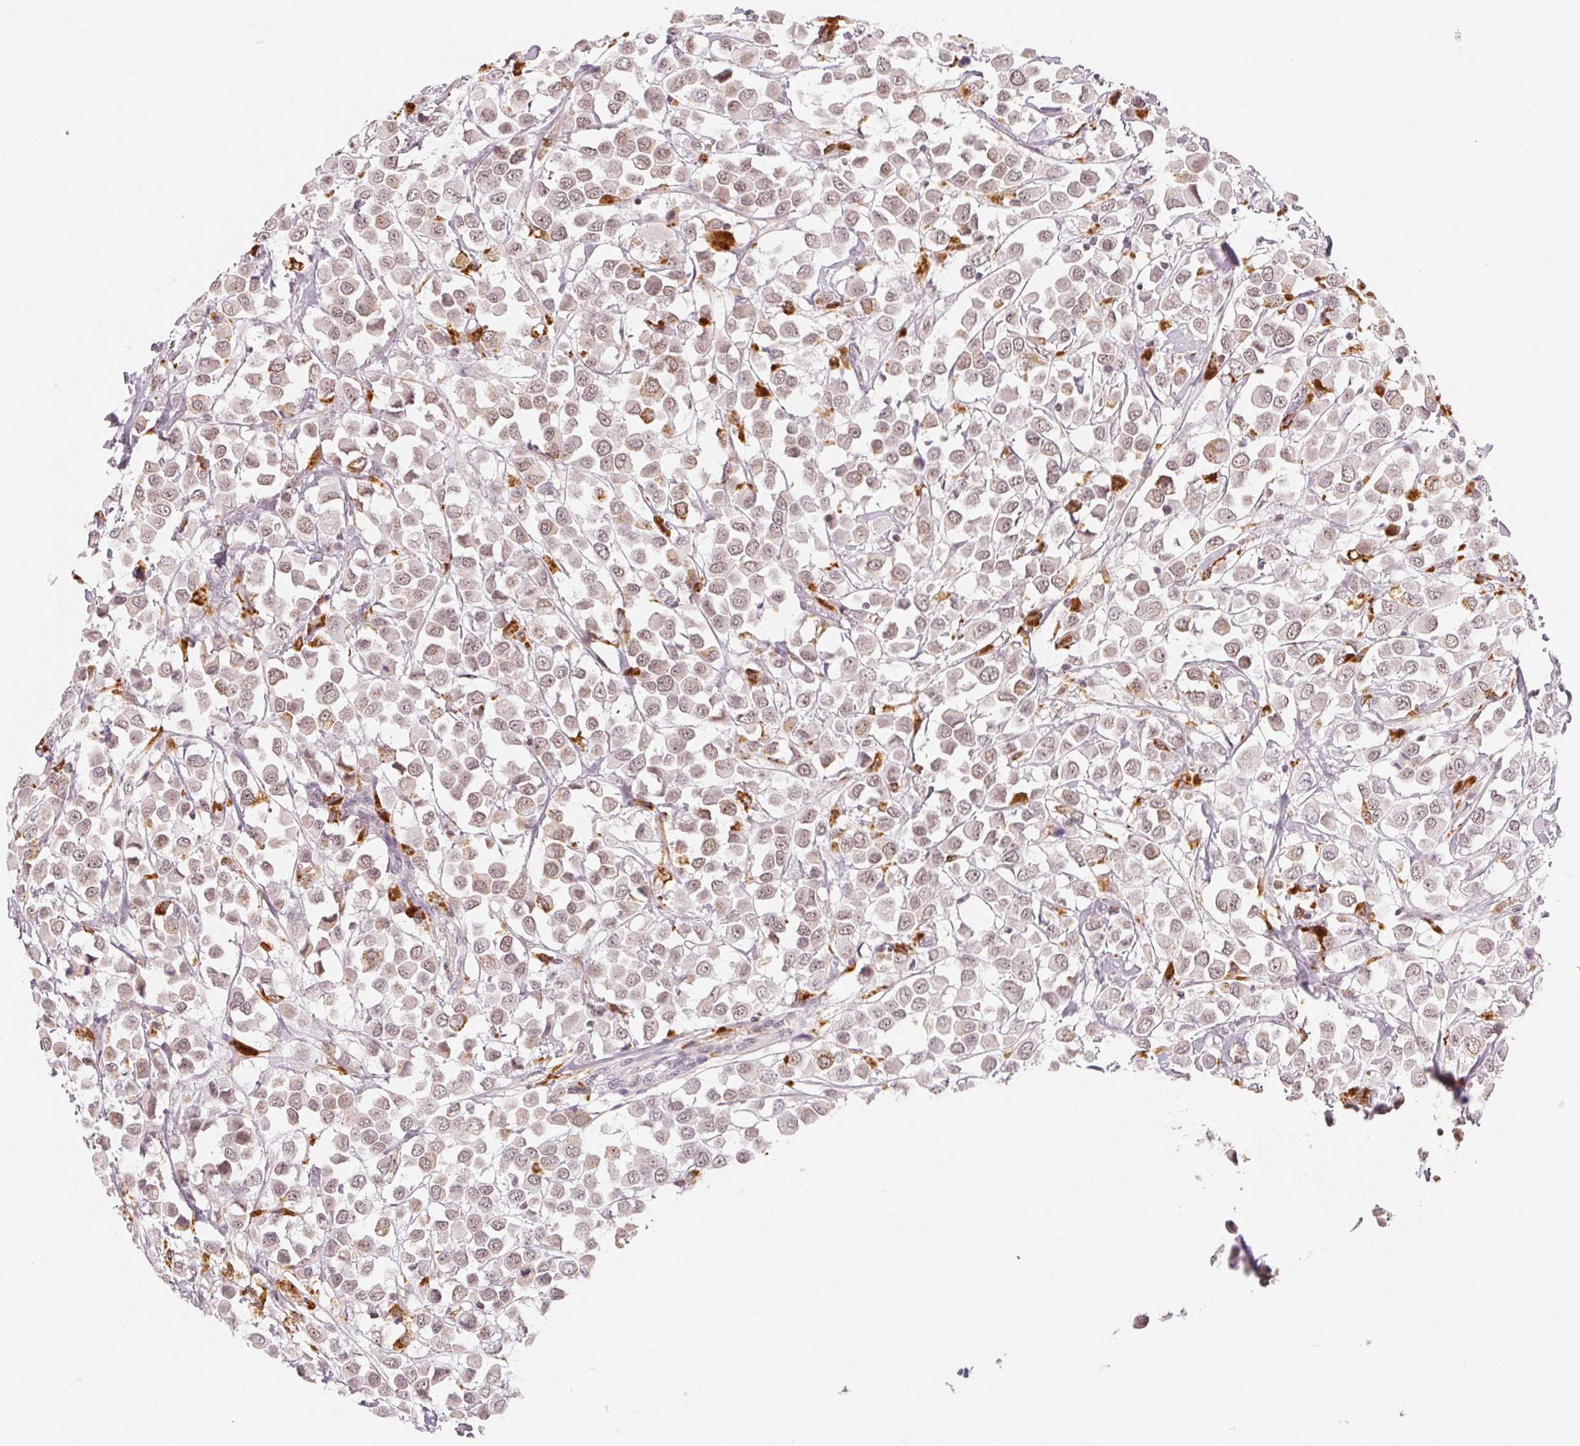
{"staining": {"intensity": "weak", "quantity": ">75%", "location": "nuclear"}, "tissue": "breast cancer", "cell_type": "Tumor cells", "image_type": "cancer", "snomed": [{"axis": "morphology", "description": "Duct carcinoma"}, {"axis": "topography", "description": "Breast"}], "caption": "This is a photomicrograph of IHC staining of intraductal carcinoma (breast), which shows weak positivity in the nuclear of tumor cells.", "gene": "NXF3", "patient": {"sex": "female", "age": 61}}